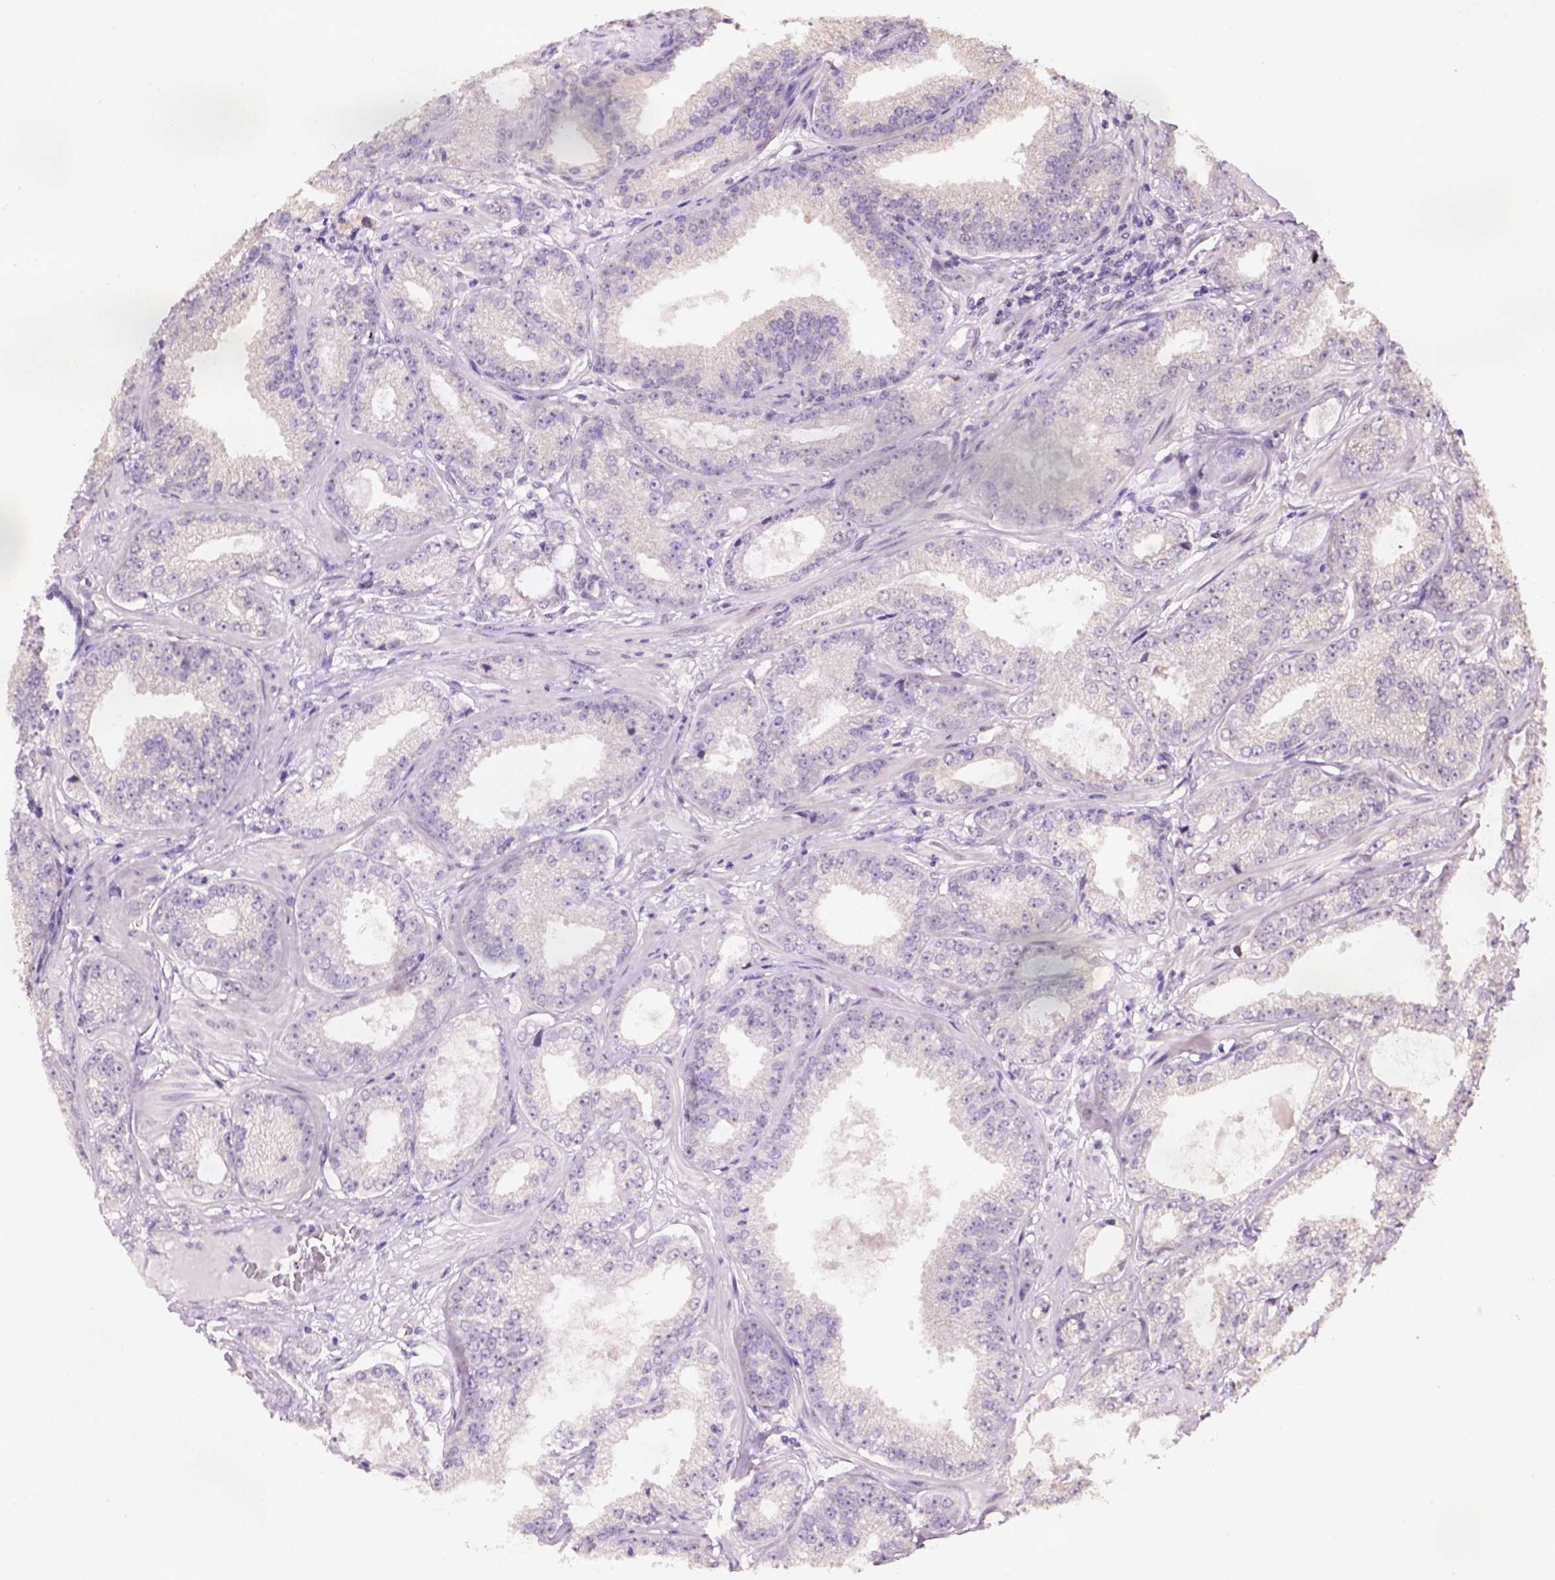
{"staining": {"intensity": "negative", "quantity": "none", "location": "none"}, "tissue": "prostate cancer", "cell_type": "Tumor cells", "image_type": "cancer", "snomed": [{"axis": "morphology", "description": "Adenocarcinoma, NOS"}, {"axis": "topography", "description": "Prostate"}], "caption": "High magnification brightfield microscopy of prostate cancer (adenocarcinoma) stained with DAB (brown) and counterstained with hematoxylin (blue): tumor cells show no significant staining.", "gene": "DDX50", "patient": {"sex": "male", "age": 64}}